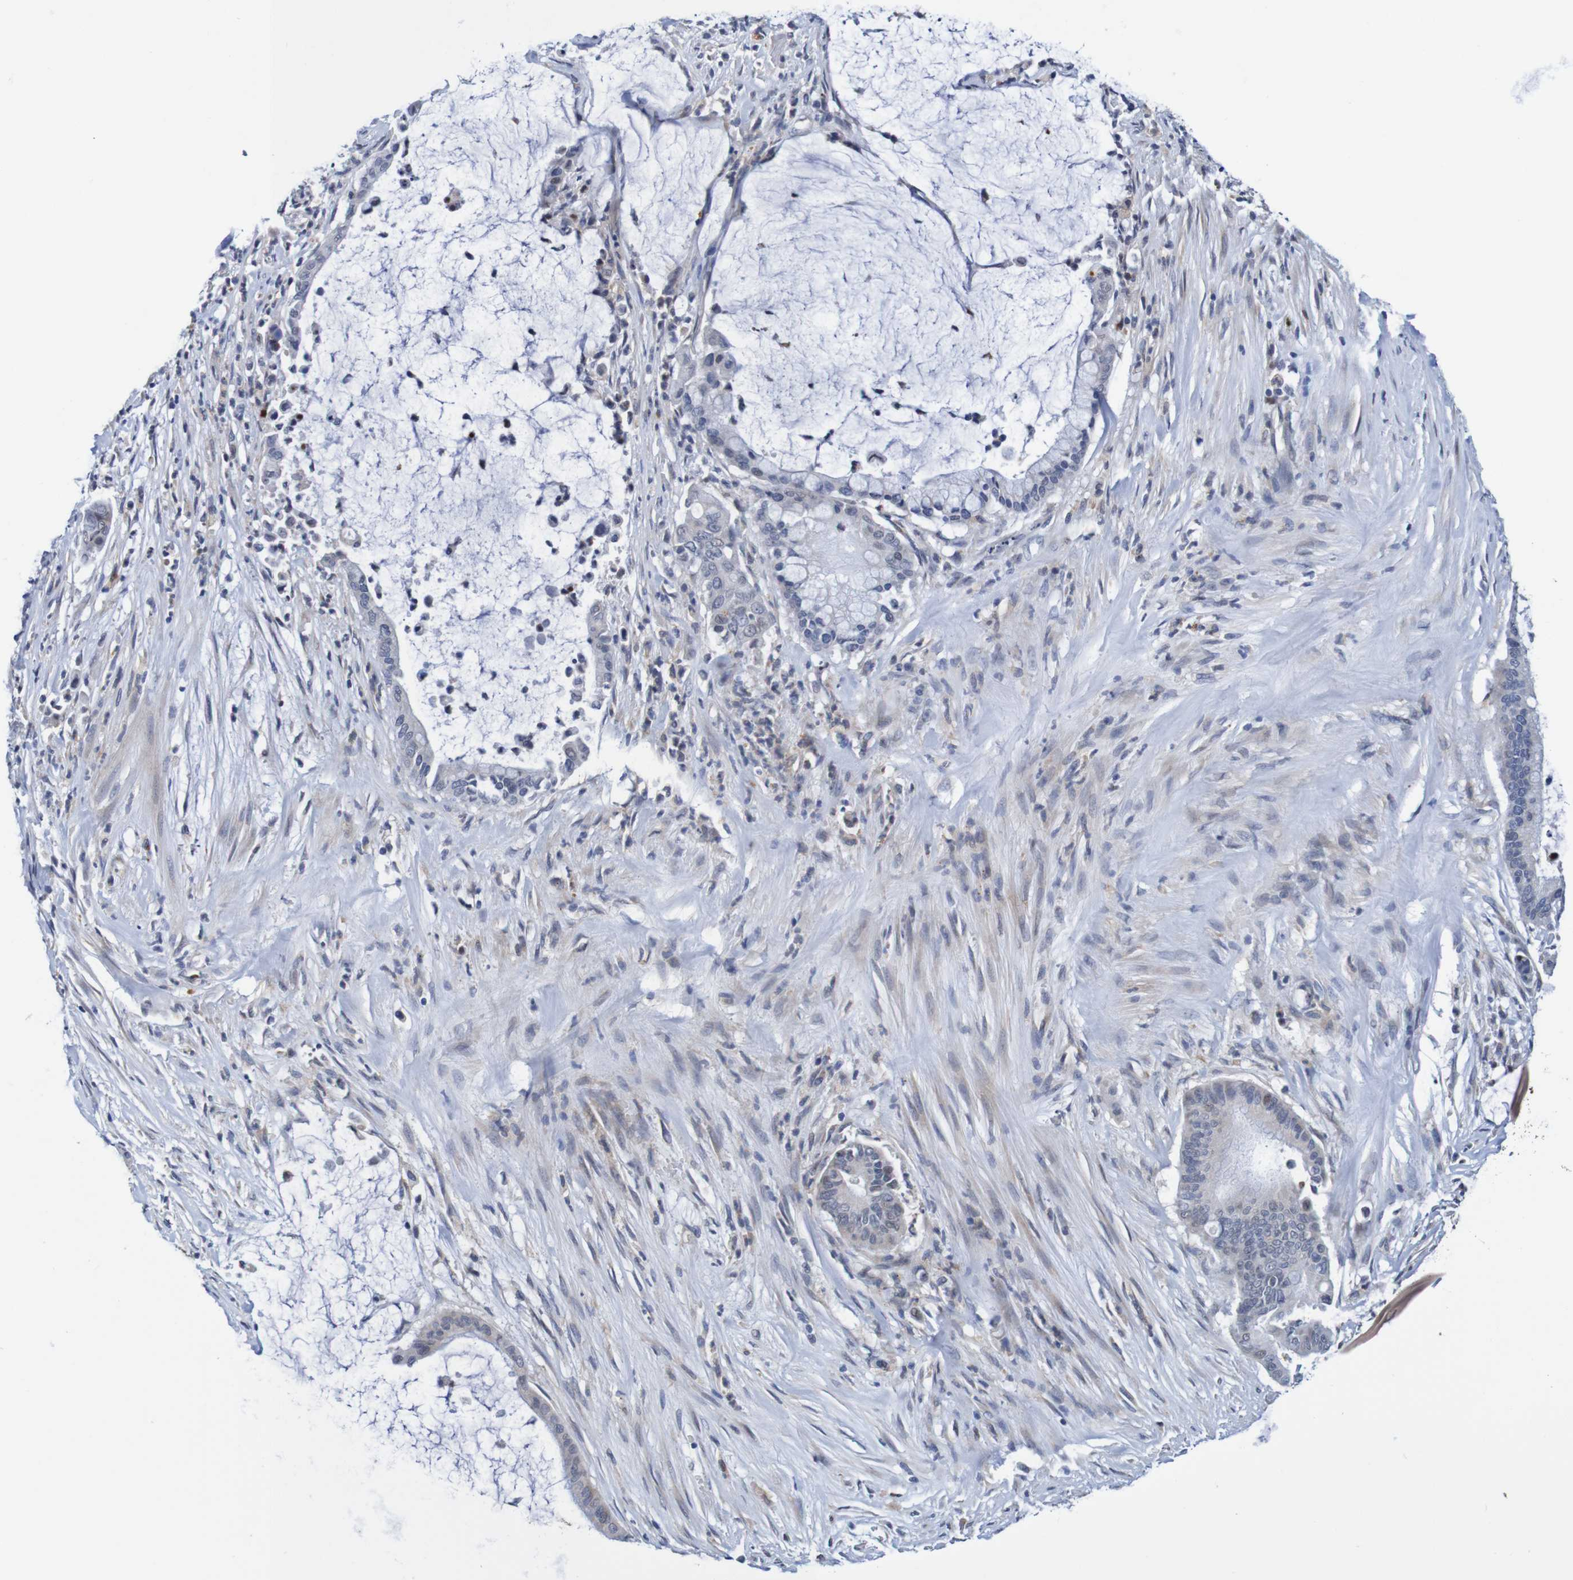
{"staining": {"intensity": "negative", "quantity": "none", "location": "none"}, "tissue": "pancreatic cancer", "cell_type": "Tumor cells", "image_type": "cancer", "snomed": [{"axis": "morphology", "description": "Adenocarcinoma, NOS"}, {"axis": "topography", "description": "Pancreas"}], "caption": "High power microscopy photomicrograph of an immunohistochemistry histopathology image of pancreatic adenocarcinoma, revealing no significant staining in tumor cells.", "gene": "FIBP", "patient": {"sex": "male", "age": 41}}